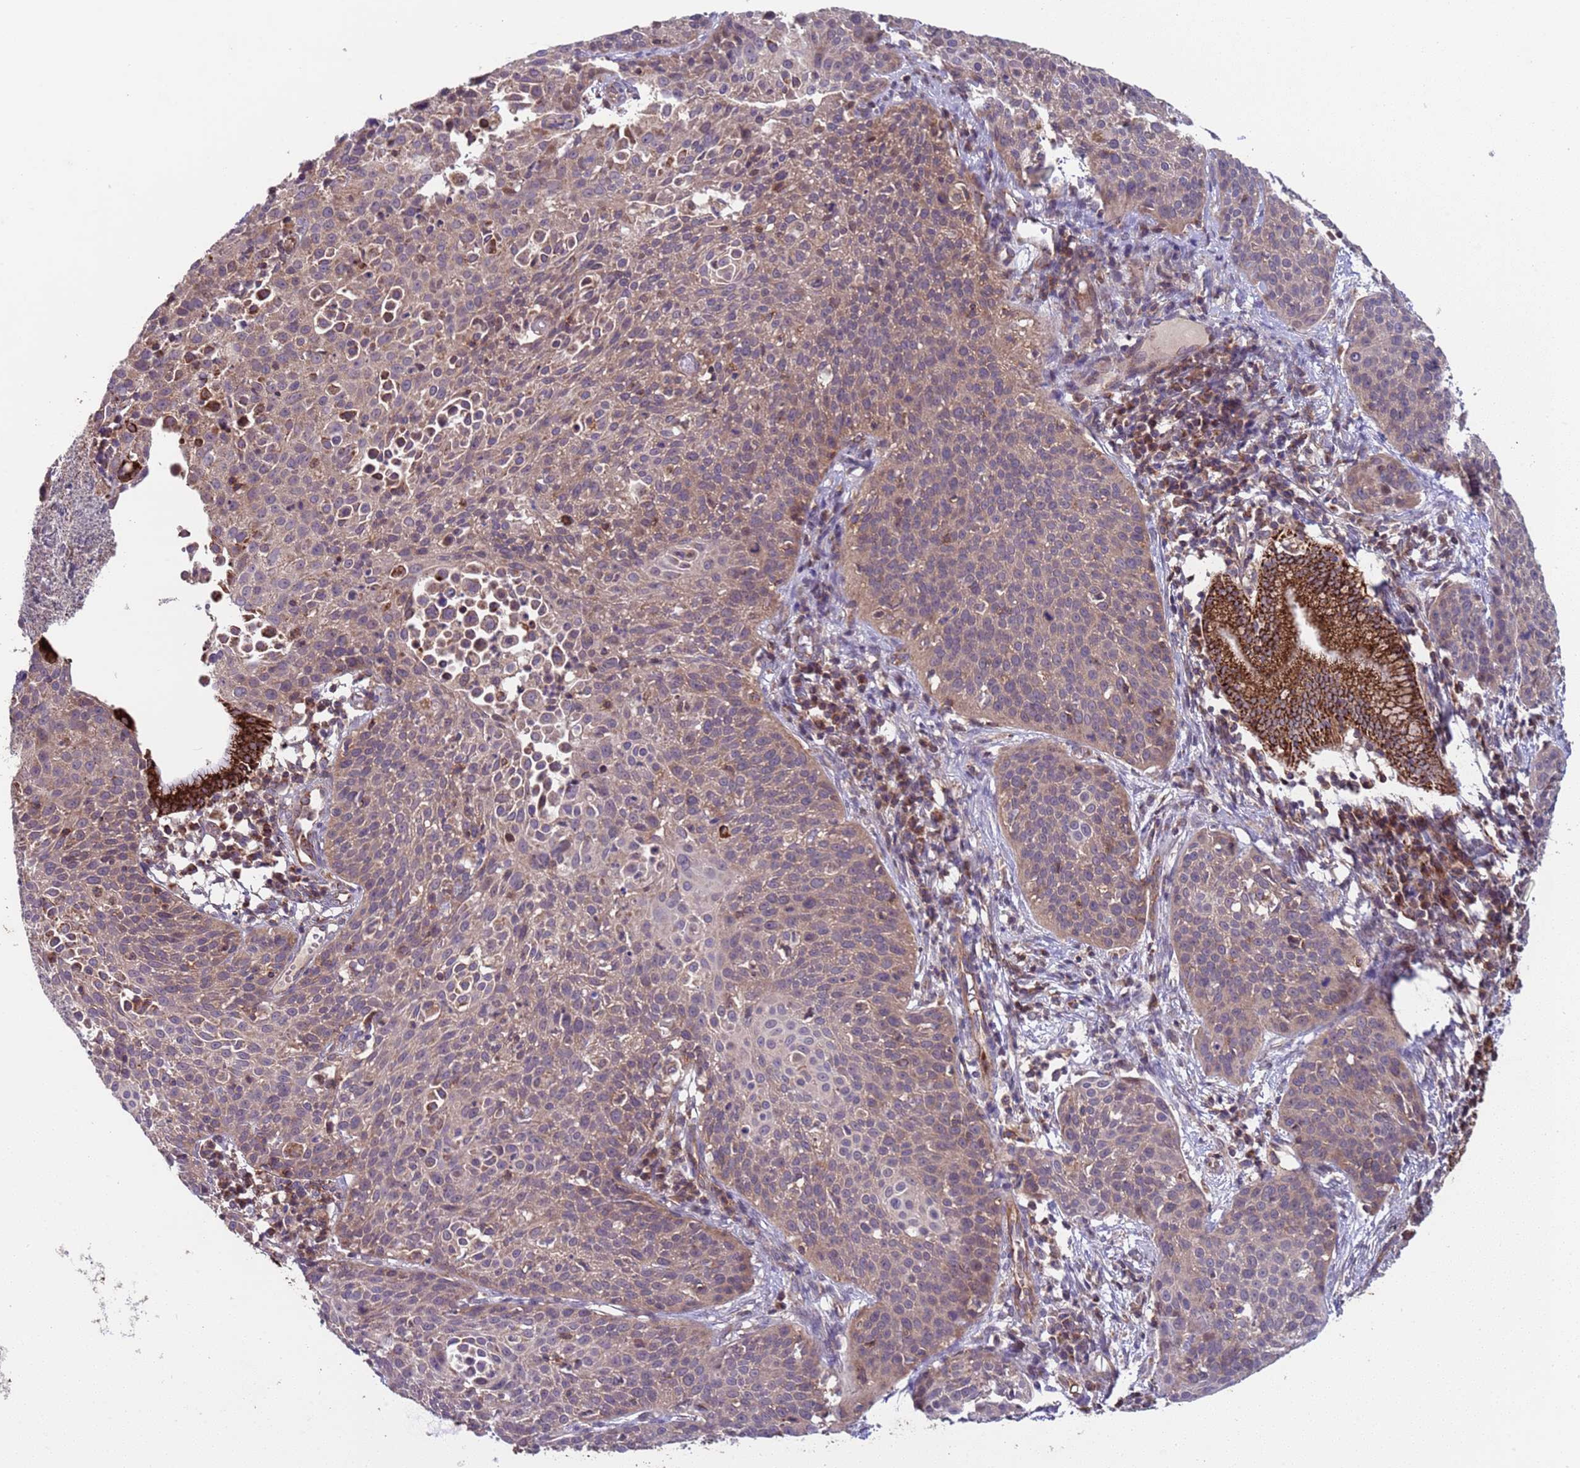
{"staining": {"intensity": "weak", "quantity": "25%-75%", "location": "cytoplasmic/membranous"}, "tissue": "cervical cancer", "cell_type": "Tumor cells", "image_type": "cancer", "snomed": [{"axis": "morphology", "description": "Squamous cell carcinoma, NOS"}, {"axis": "topography", "description": "Cervix"}], "caption": "Cervical cancer (squamous cell carcinoma) tissue shows weak cytoplasmic/membranous expression in about 25%-75% of tumor cells", "gene": "ACAD8", "patient": {"sex": "female", "age": 38}}